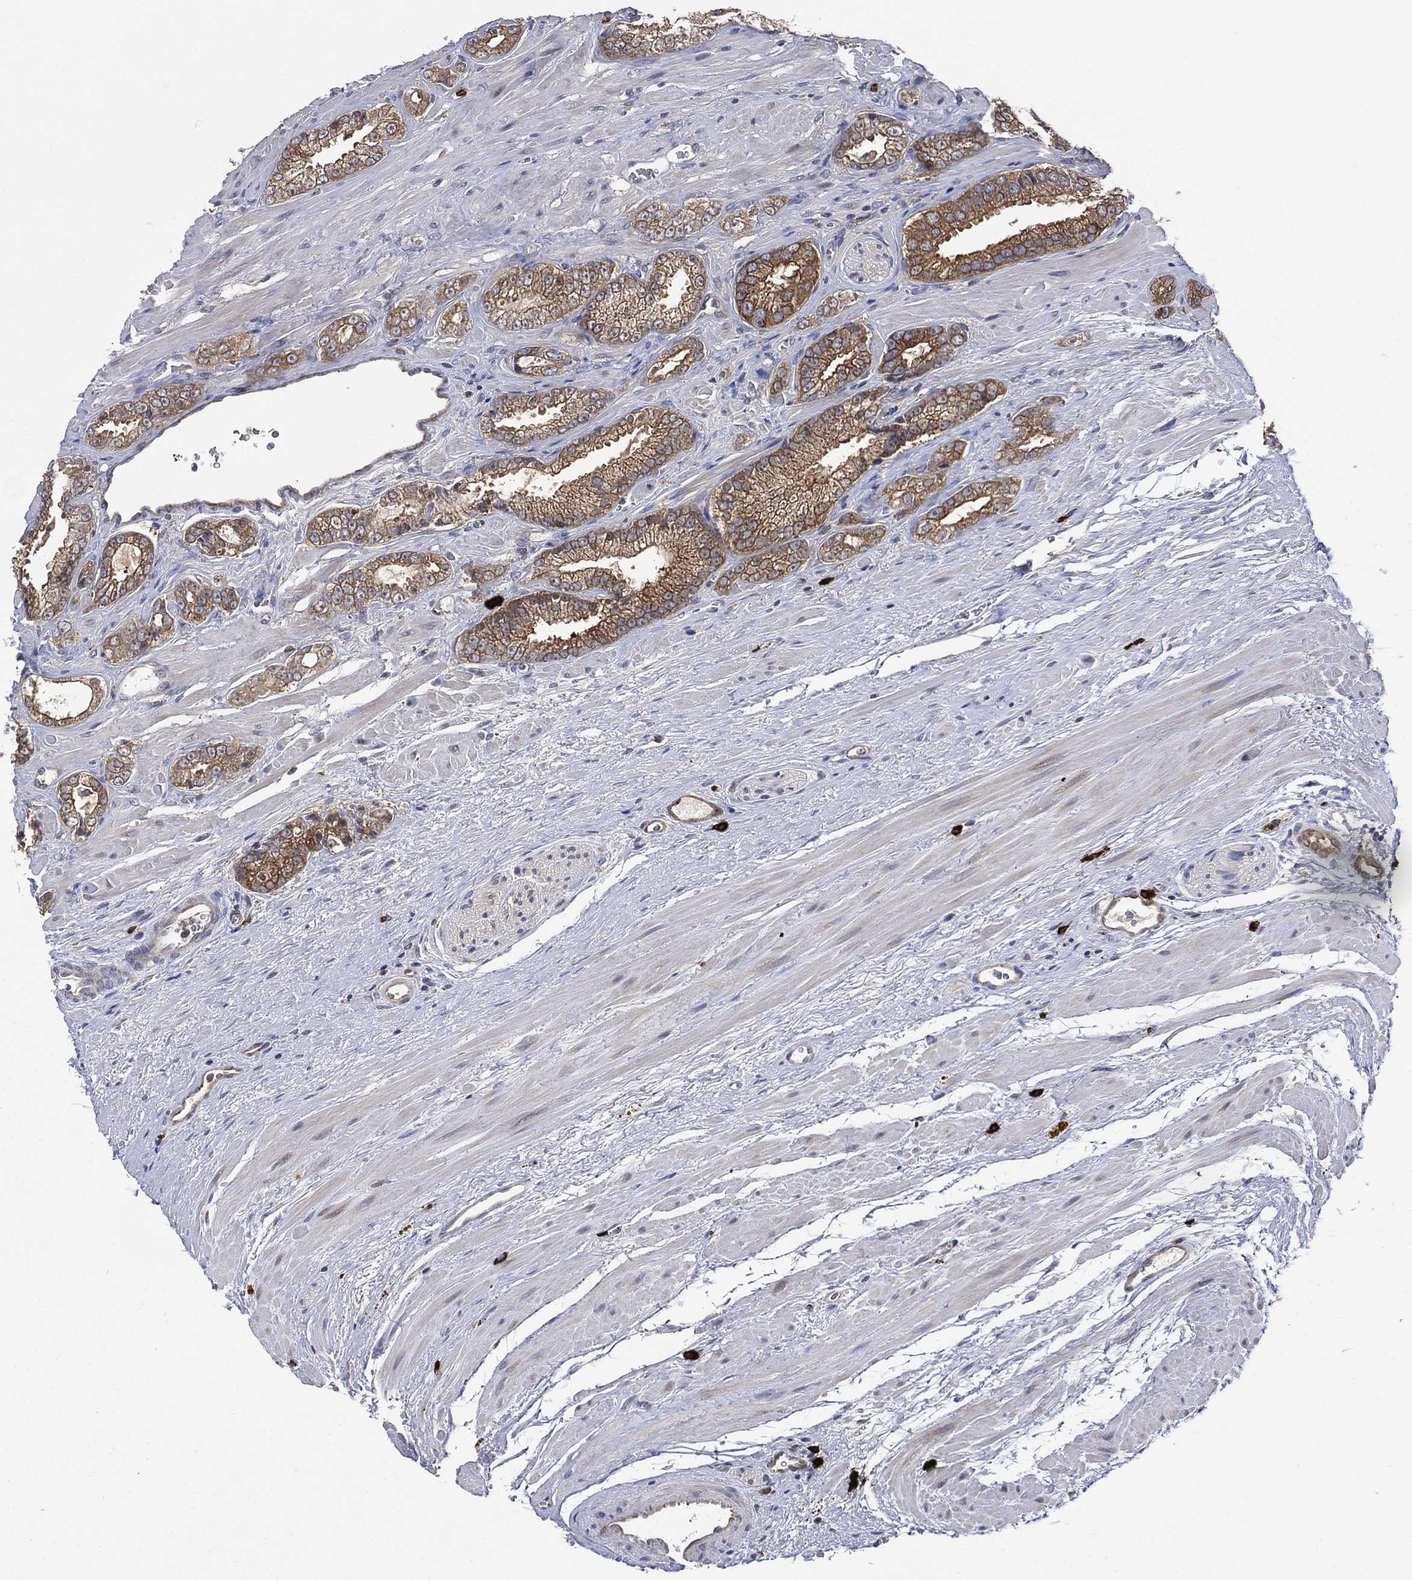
{"staining": {"intensity": "strong", "quantity": ">75%", "location": "cytoplasmic/membranous"}, "tissue": "prostate cancer", "cell_type": "Tumor cells", "image_type": "cancer", "snomed": [{"axis": "morphology", "description": "Adenocarcinoma, NOS"}, {"axis": "topography", "description": "Prostate"}], "caption": "Protein staining of prostate cancer (adenocarcinoma) tissue demonstrates strong cytoplasmic/membranous expression in about >75% of tumor cells. The staining was performed using DAB, with brown indicating positive protein expression. Nuclei are stained blue with hematoxylin.", "gene": "SMPD3", "patient": {"sex": "male", "age": 67}}